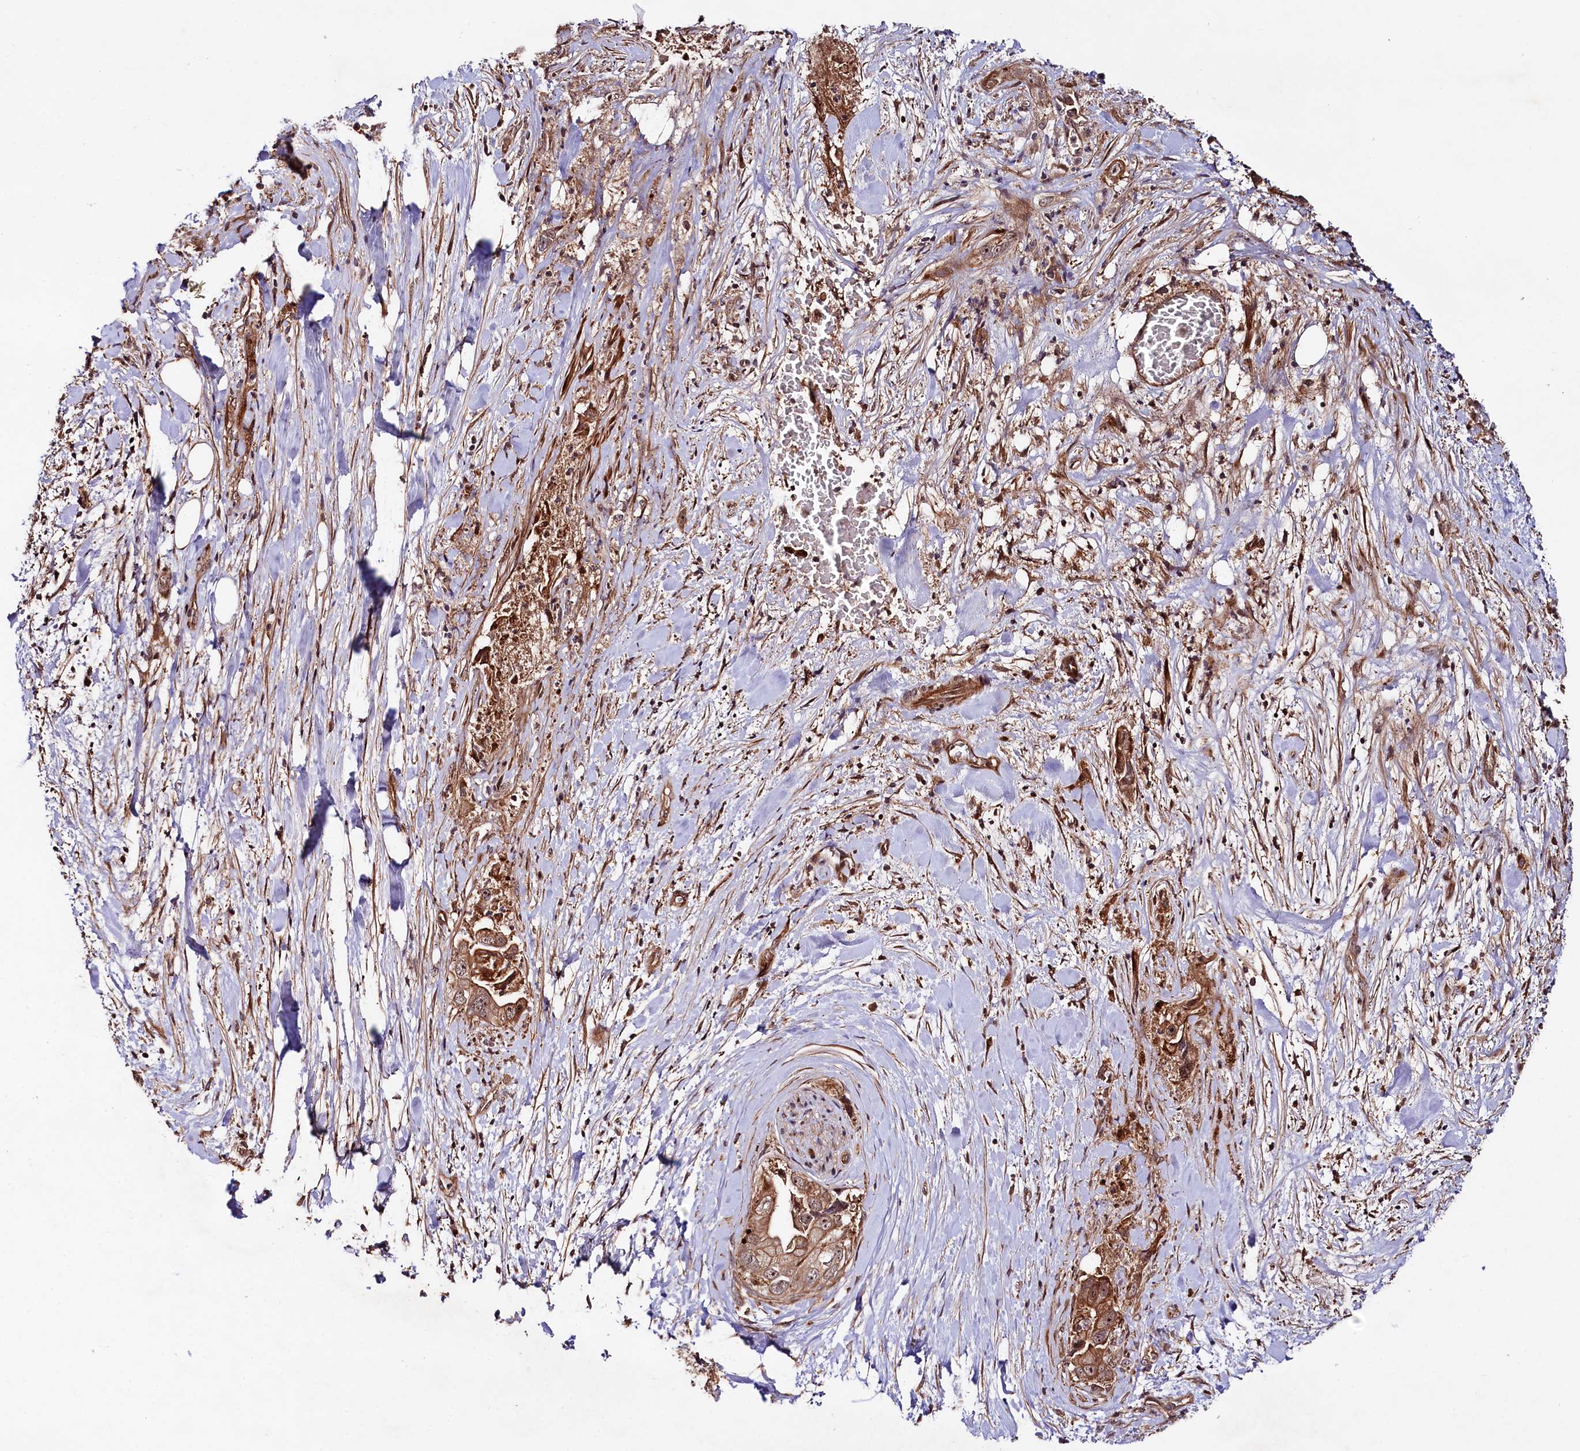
{"staining": {"intensity": "moderate", "quantity": ">75%", "location": "cytoplasmic/membranous"}, "tissue": "pancreatic cancer", "cell_type": "Tumor cells", "image_type": "cancer", "snomed": [{"axis": "morphology", "description": "Adenocarcinoma, NOS"}, {"axis": "topography", "description": "Pancreas"}], "caption": "Immunohistochemical staining of human pancreatic cancer exhibits medium levels of moderate cytoplasmic/membranous protein positivity in about >75% of tumor cells.", "gene": "NEDD1", "patient": {"sex": "female", "age": 78}}